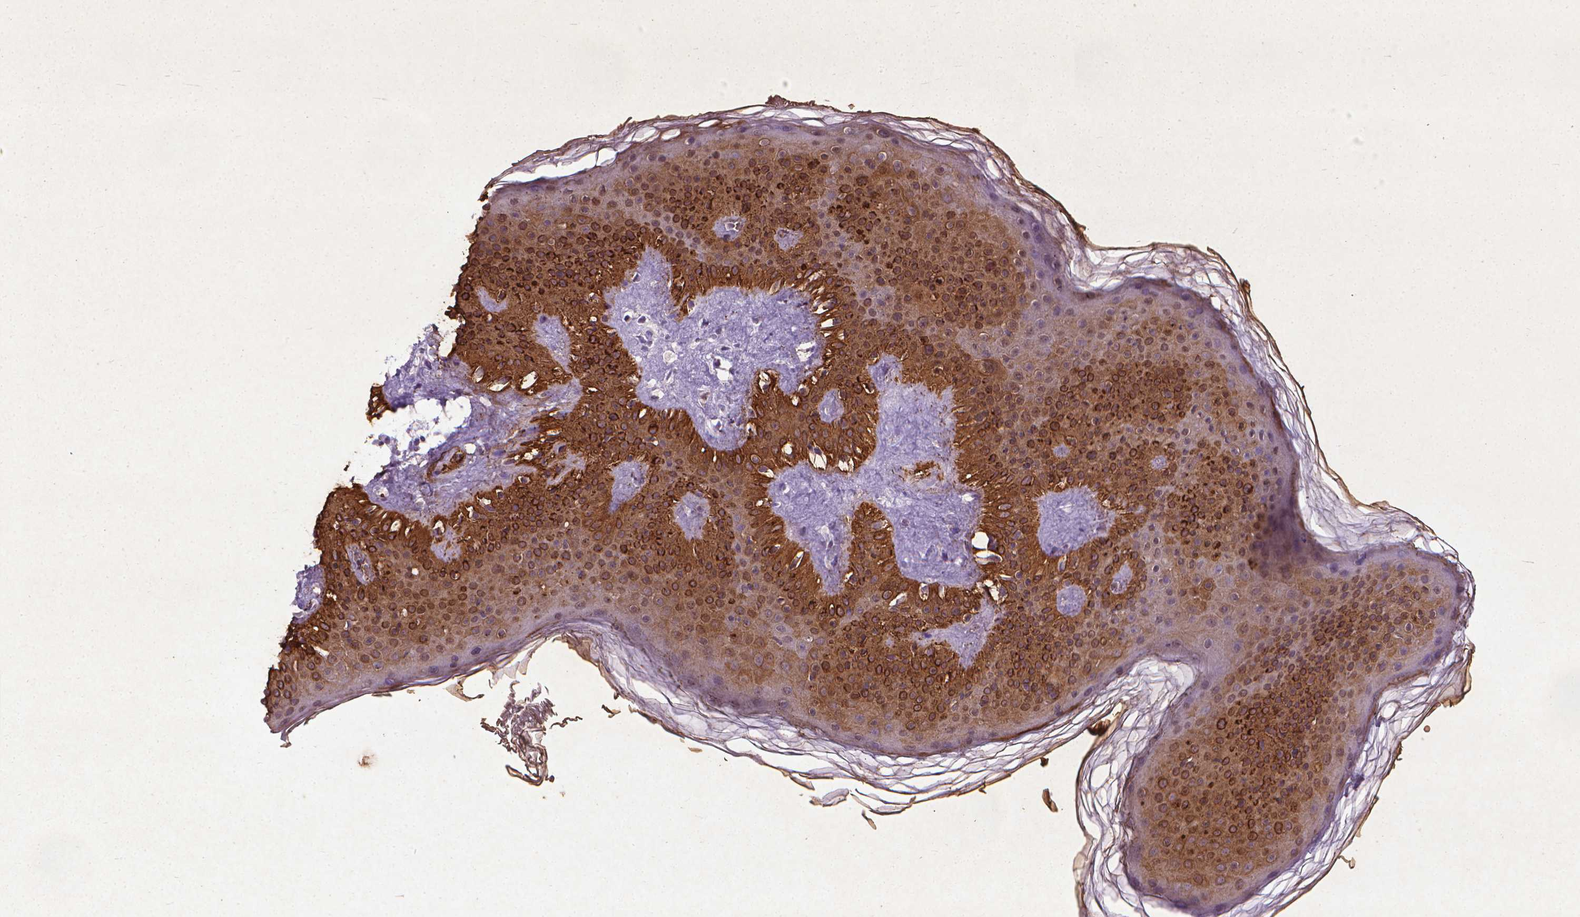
{"staining": {"intensity": "strong", "quantity": ">75%", "location": "cytoplasmic/membranous"}, "tissue": "skin cancer", "cell_type": "Tumor cells", "image_type": "cancer", "snomed": [{"axis": "morphology", "description": "Normal tissue, NOS"}, {"axis": "morphology", "description": "Basal cell carcinoma"}, {"axis": "topography", "description": "Skin"}], "caption": "Tumor cells display strong cytoplasmic/membranous expression in approximately >75% of cells in skin cancer. The staining was performed using DAB to visualize the protein expression in brown, while the nuclei were stained in blue with hematoxylin (Magnification: 20x).", "gene": "KRT5", "patient": {"sex": "male", "age": 46}}